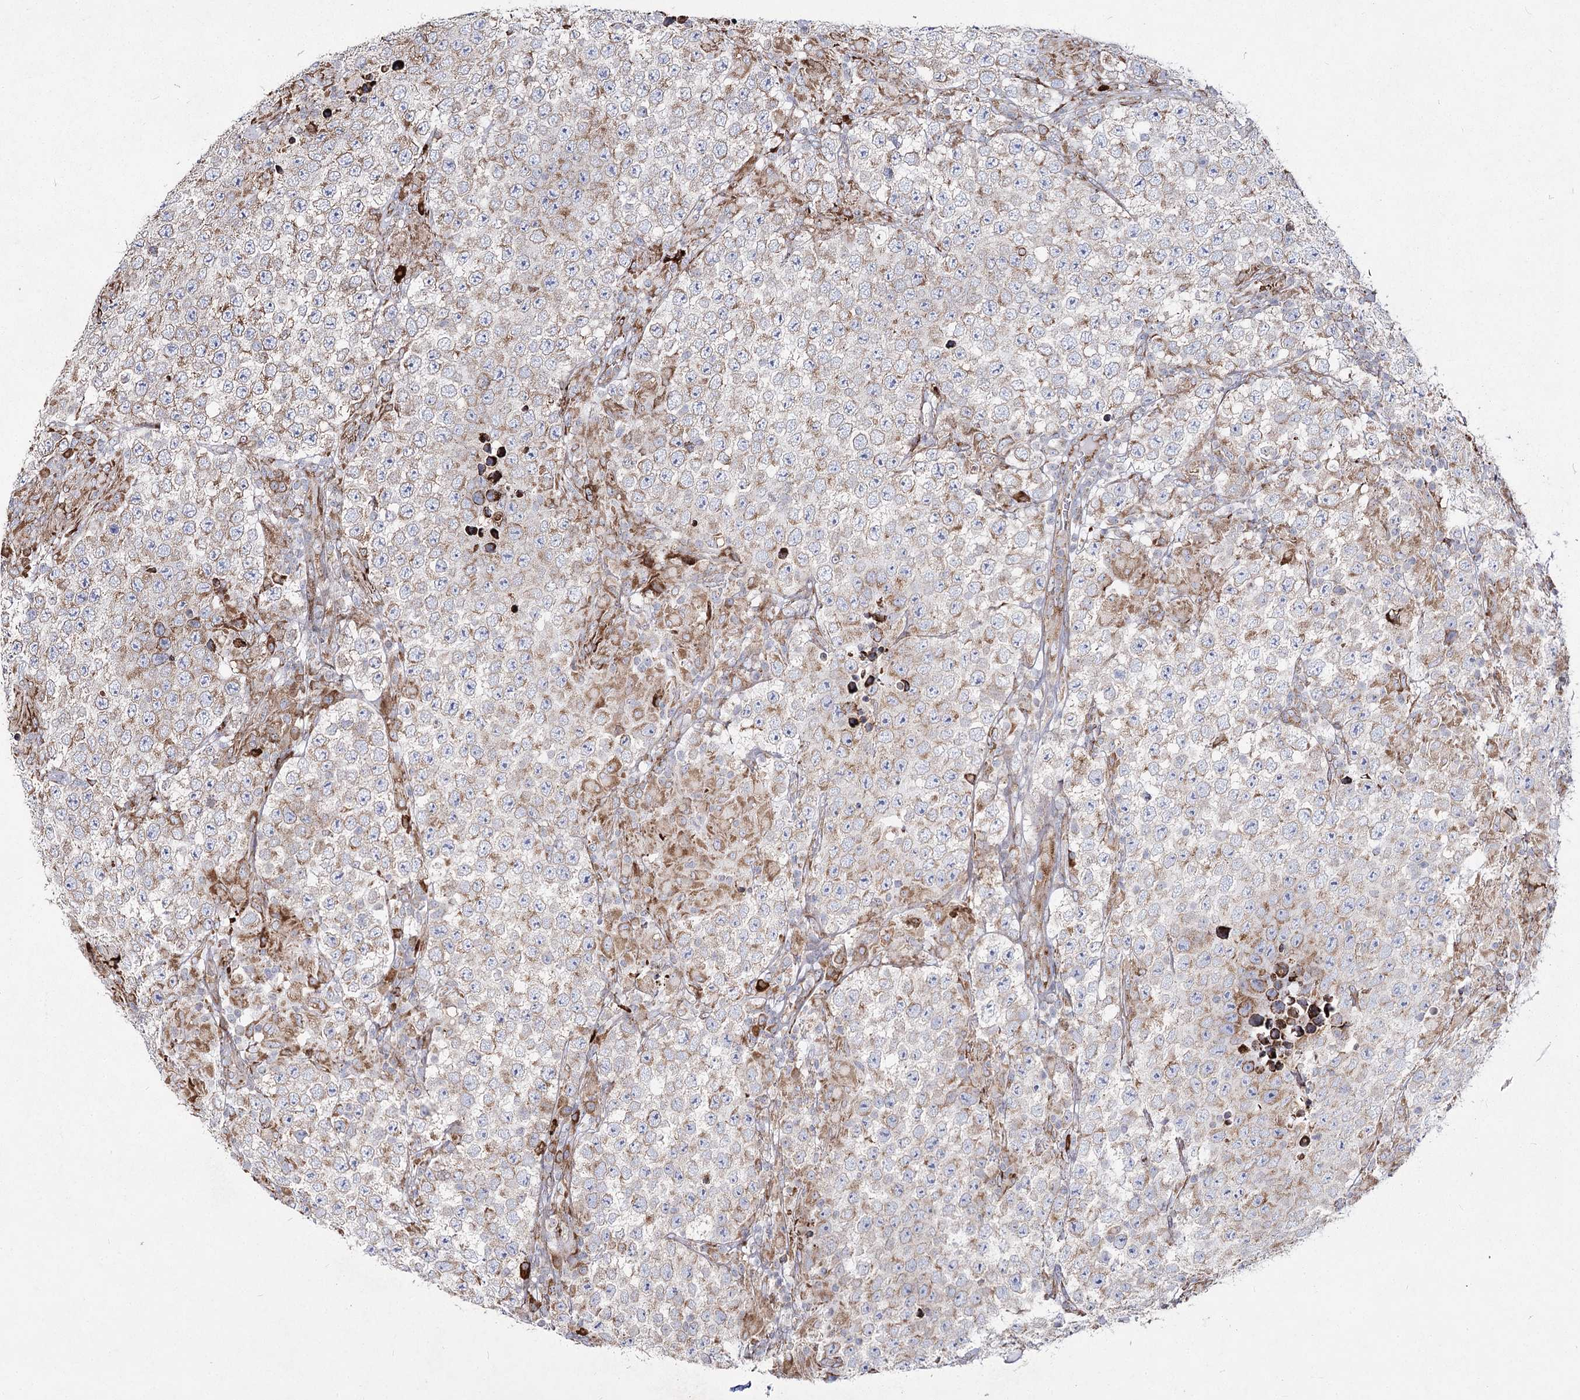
{"staining": {"intensity": "weak", "quantity": "25%-75%", "location": "cytoplasmic/membranous"}, "tissue": "testis cancer", "cell_type": "Tumor cells", "image_type": "cancer", "snomed": [{"axis": "morphology", "description": "Normal tissue, NOS"}, {"axis": "morphology", "description": "Urothelial carcinoma, High grade"}, {"axis": "morphology", "description": "Seminoma, NOS"}, {"axis": "morphology", "description": "Carcinoma, Embryonal, NOS"}, {"axis": "topography", "description": "Urinary bladder"}, {"axis": "topography", "description": "Testis"}], "caption": "Immunohistochemistry staining of testis cancer (seminoma), which demonstrates low levels of weak cytoplasmic/membranous expression in about 25%-75% of tumor cells indicating weak cytoplasmic/membranous protein positivity. The staining was performed using DAB (brown) for protein detection and nuclei were counterstained in hematoxylin (blue).", "gene": "NHLRC2", "patient": {"sex": "male", "age": 41}}